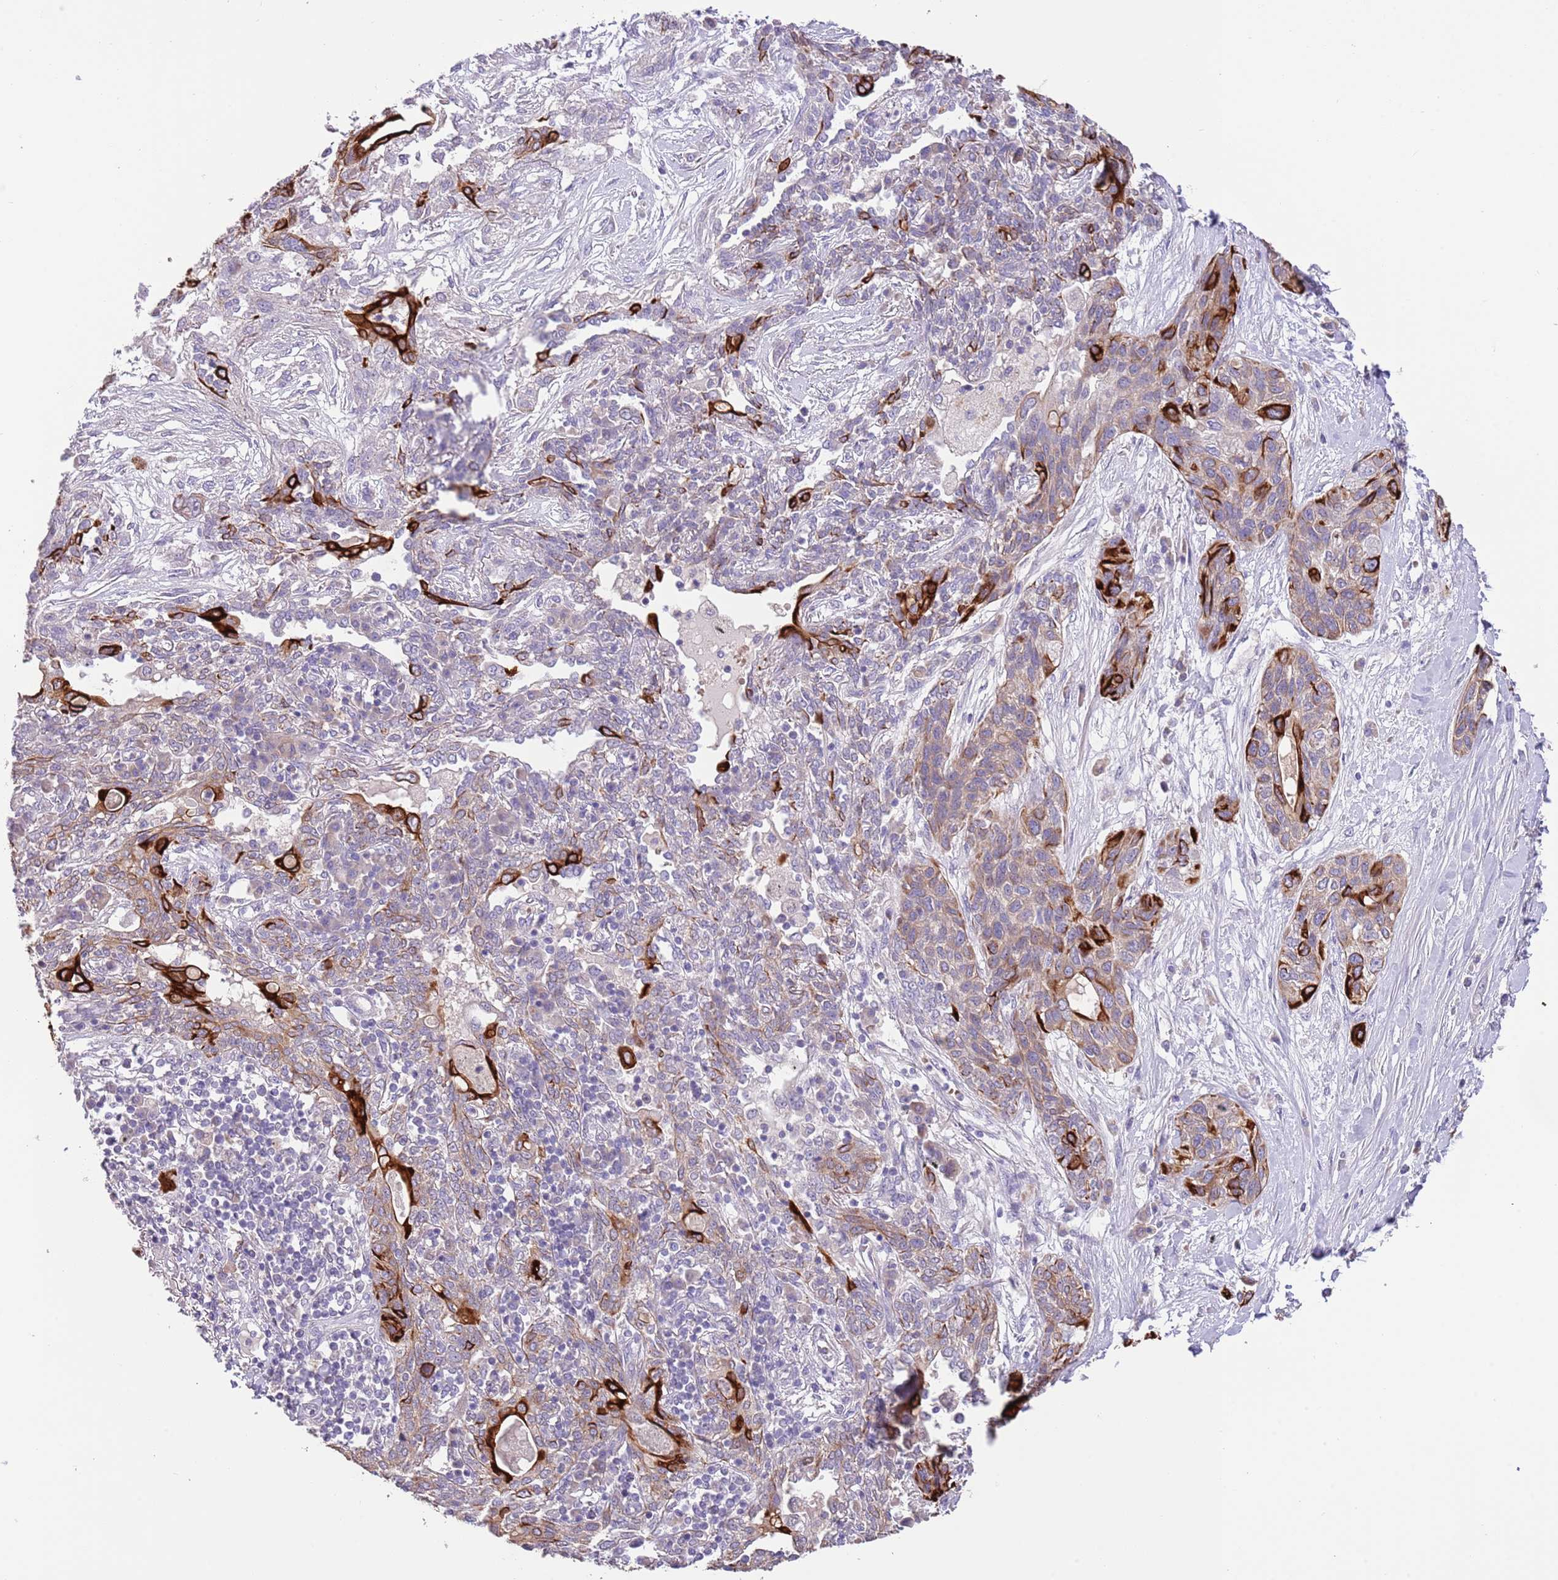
{"staining": {"intensity": "strong", "quantity": "<25%", "location": "cytoplasmic/membranous"}, "tissue": "lung cancer", "cell_type": "Tumor cells", "image_type": "cancer", "snomed": [{"axis": "morphology", "description": "Squamous cell carcinoma, NOS"}, {"axis": "topography", "description": "Lung"}], "caption": "Protein expression analysis of human lung squamous cell carcinoma reveals strong cytoplasmic/membranous positivity in about <25% of tumor cells. The staining was performed using DAB to visualize the protein expression in brown, while the nuclei were stained in blue with hematoxylin (Magnification: 20x).", "gene": "ZNF658", "patient": {"sex": "female", "age": 70}}